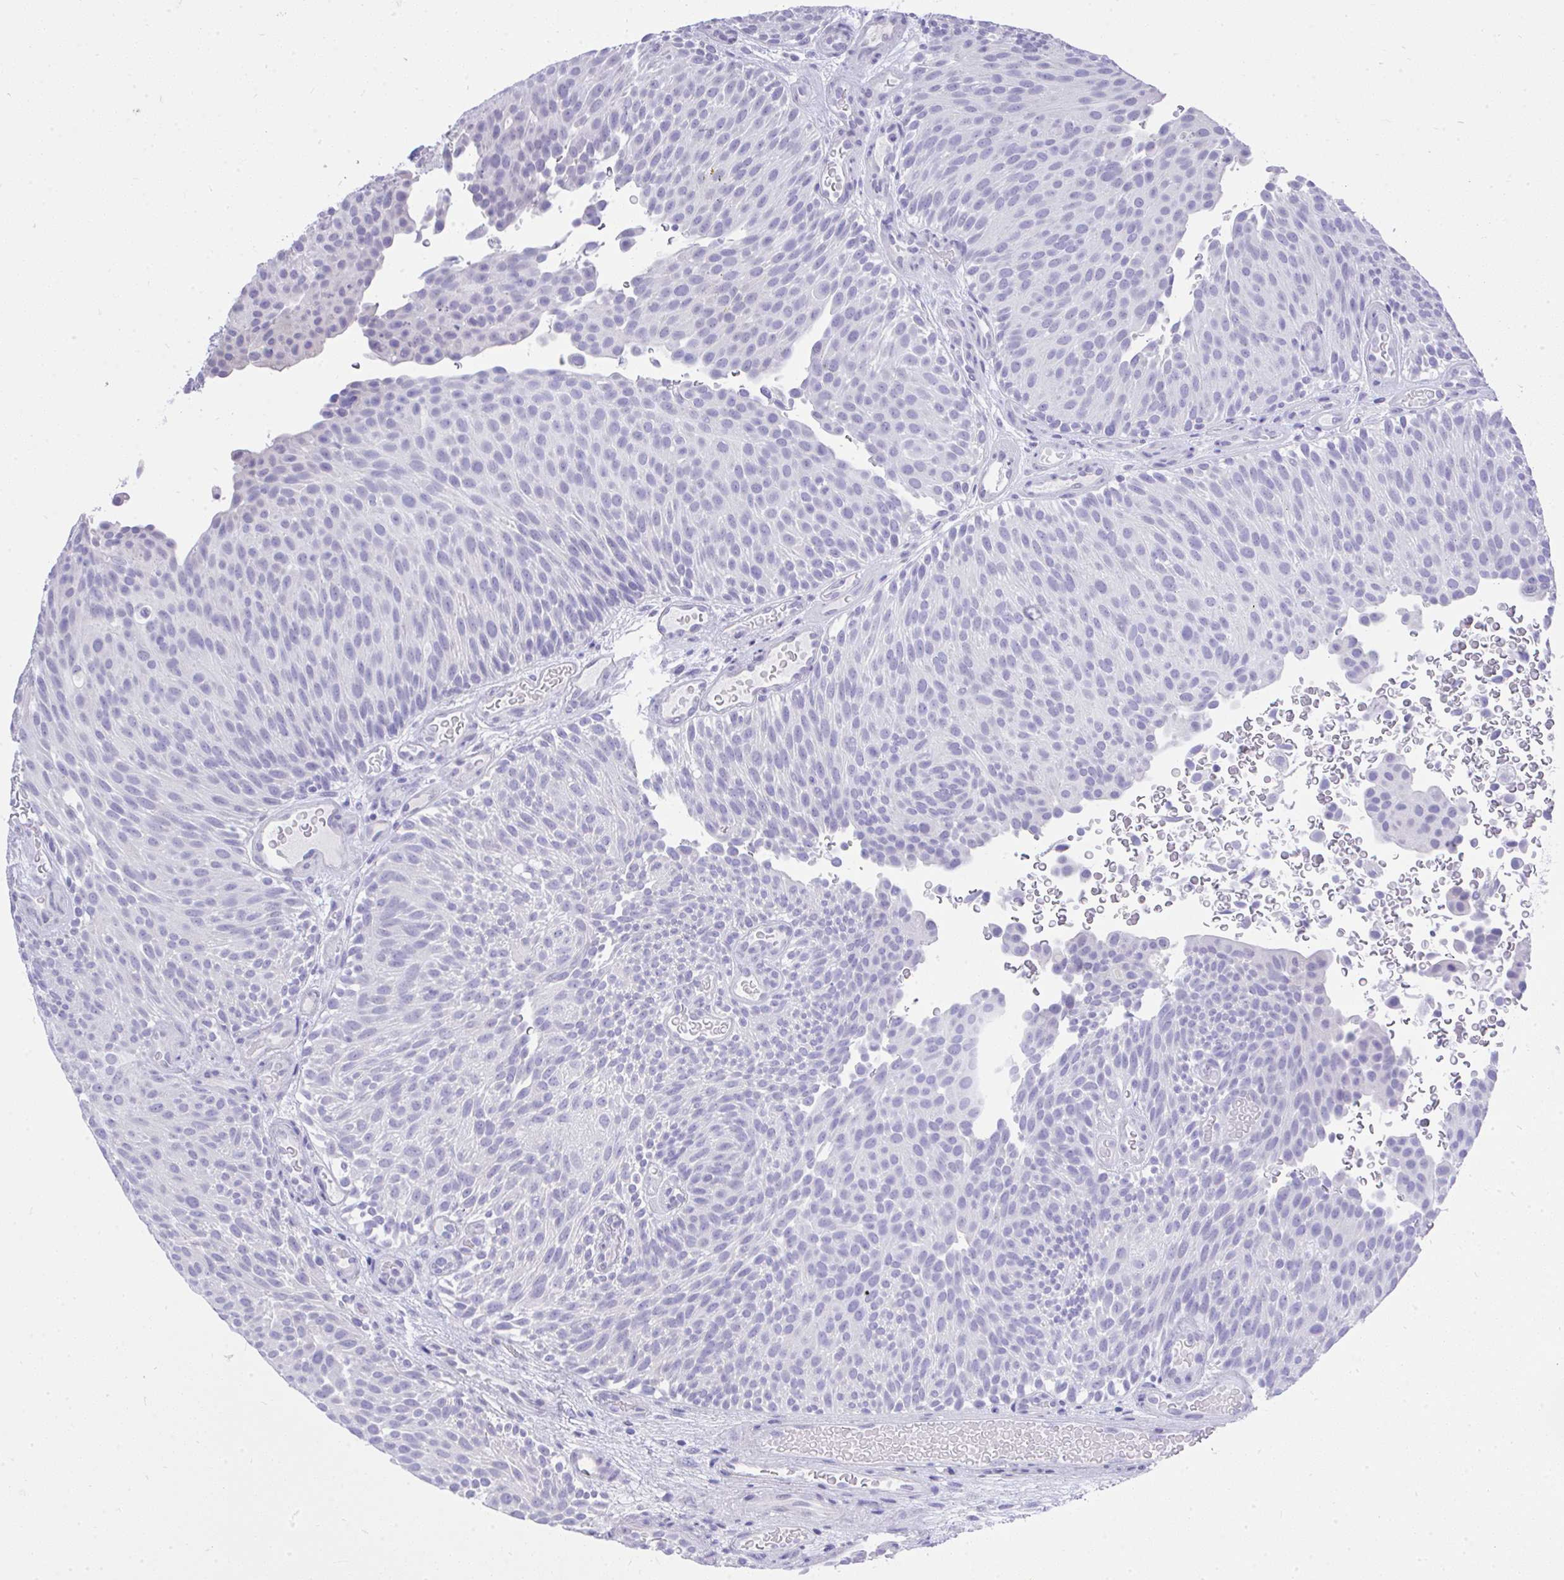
{"staining": {"intensity": "negative", "quantity": "none", "location": "none"}, "tissue": "urothelial cancer", "cell_type": "Tumor cells", "image_type": "cancer", "snomed": [{"axis": "morphology", "description": "Urothelial carcinoma, Low grade"}, {"axis": "topography", "description": "Urinary bladder"}], "caption": "Tumor cells are negative for brown protein staining in low-grade urothelial carcinoma.", "gene": "MS4A12", "patient": {"sex": "male", "age": 78}}